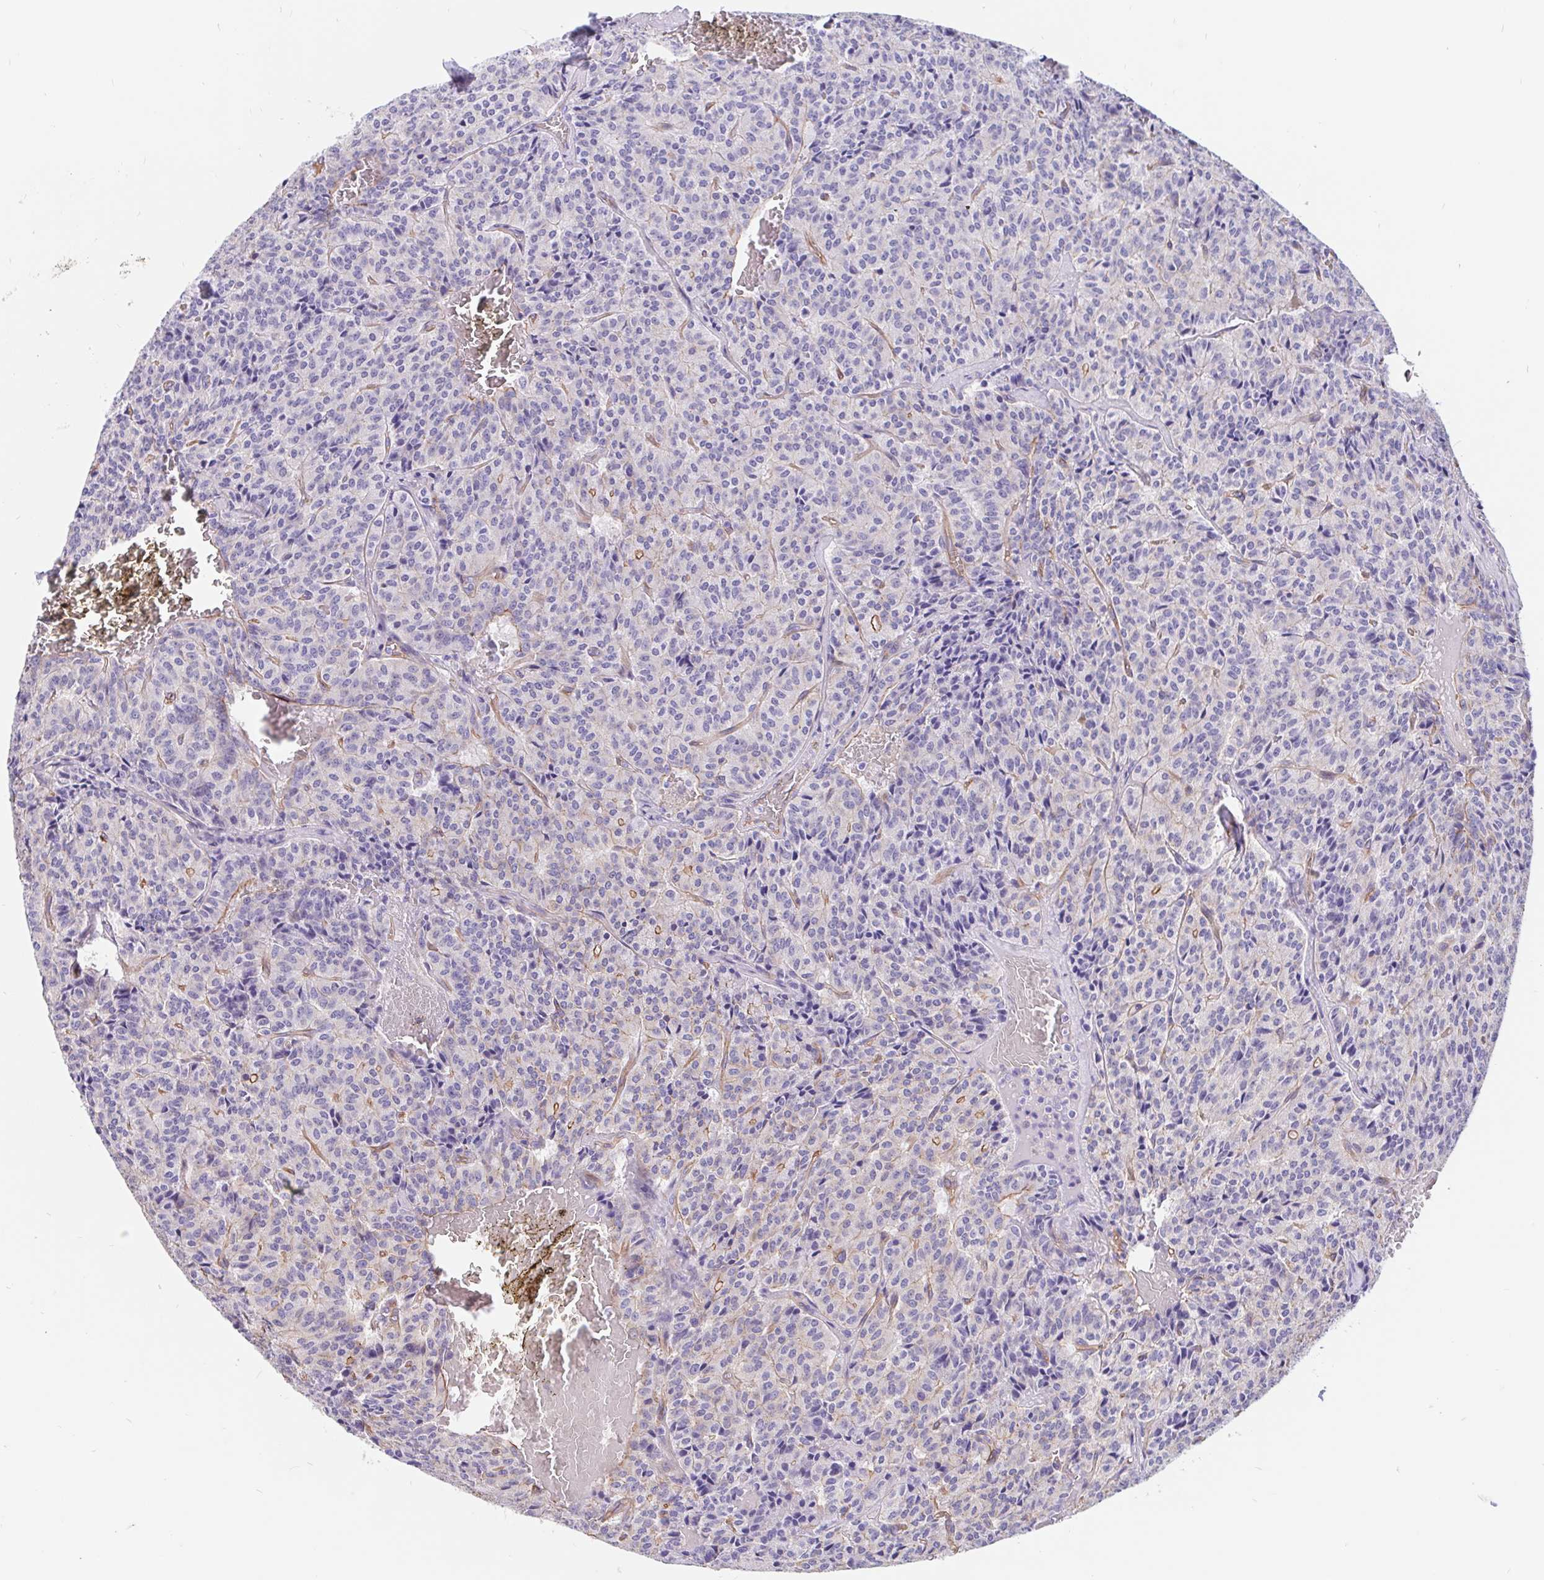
{"staining": {"intensity": "negative", "quantity": "none", "location": "none"}, "tissue": "carcinoid", "cell_type": "Tumor cells", "image_type": "cancer", "snomed": [{"axis": "morphology", "description": "Carcinoid, malignant, NOS"}, {"axis": "topography", "description": "Lung"}], "caption": "Photomicrograph shows no protein positivity in tumor cells of carcinoid tissue.", "gene": "LIMCH1", "patient": {"sex": "male", "age": 70}}